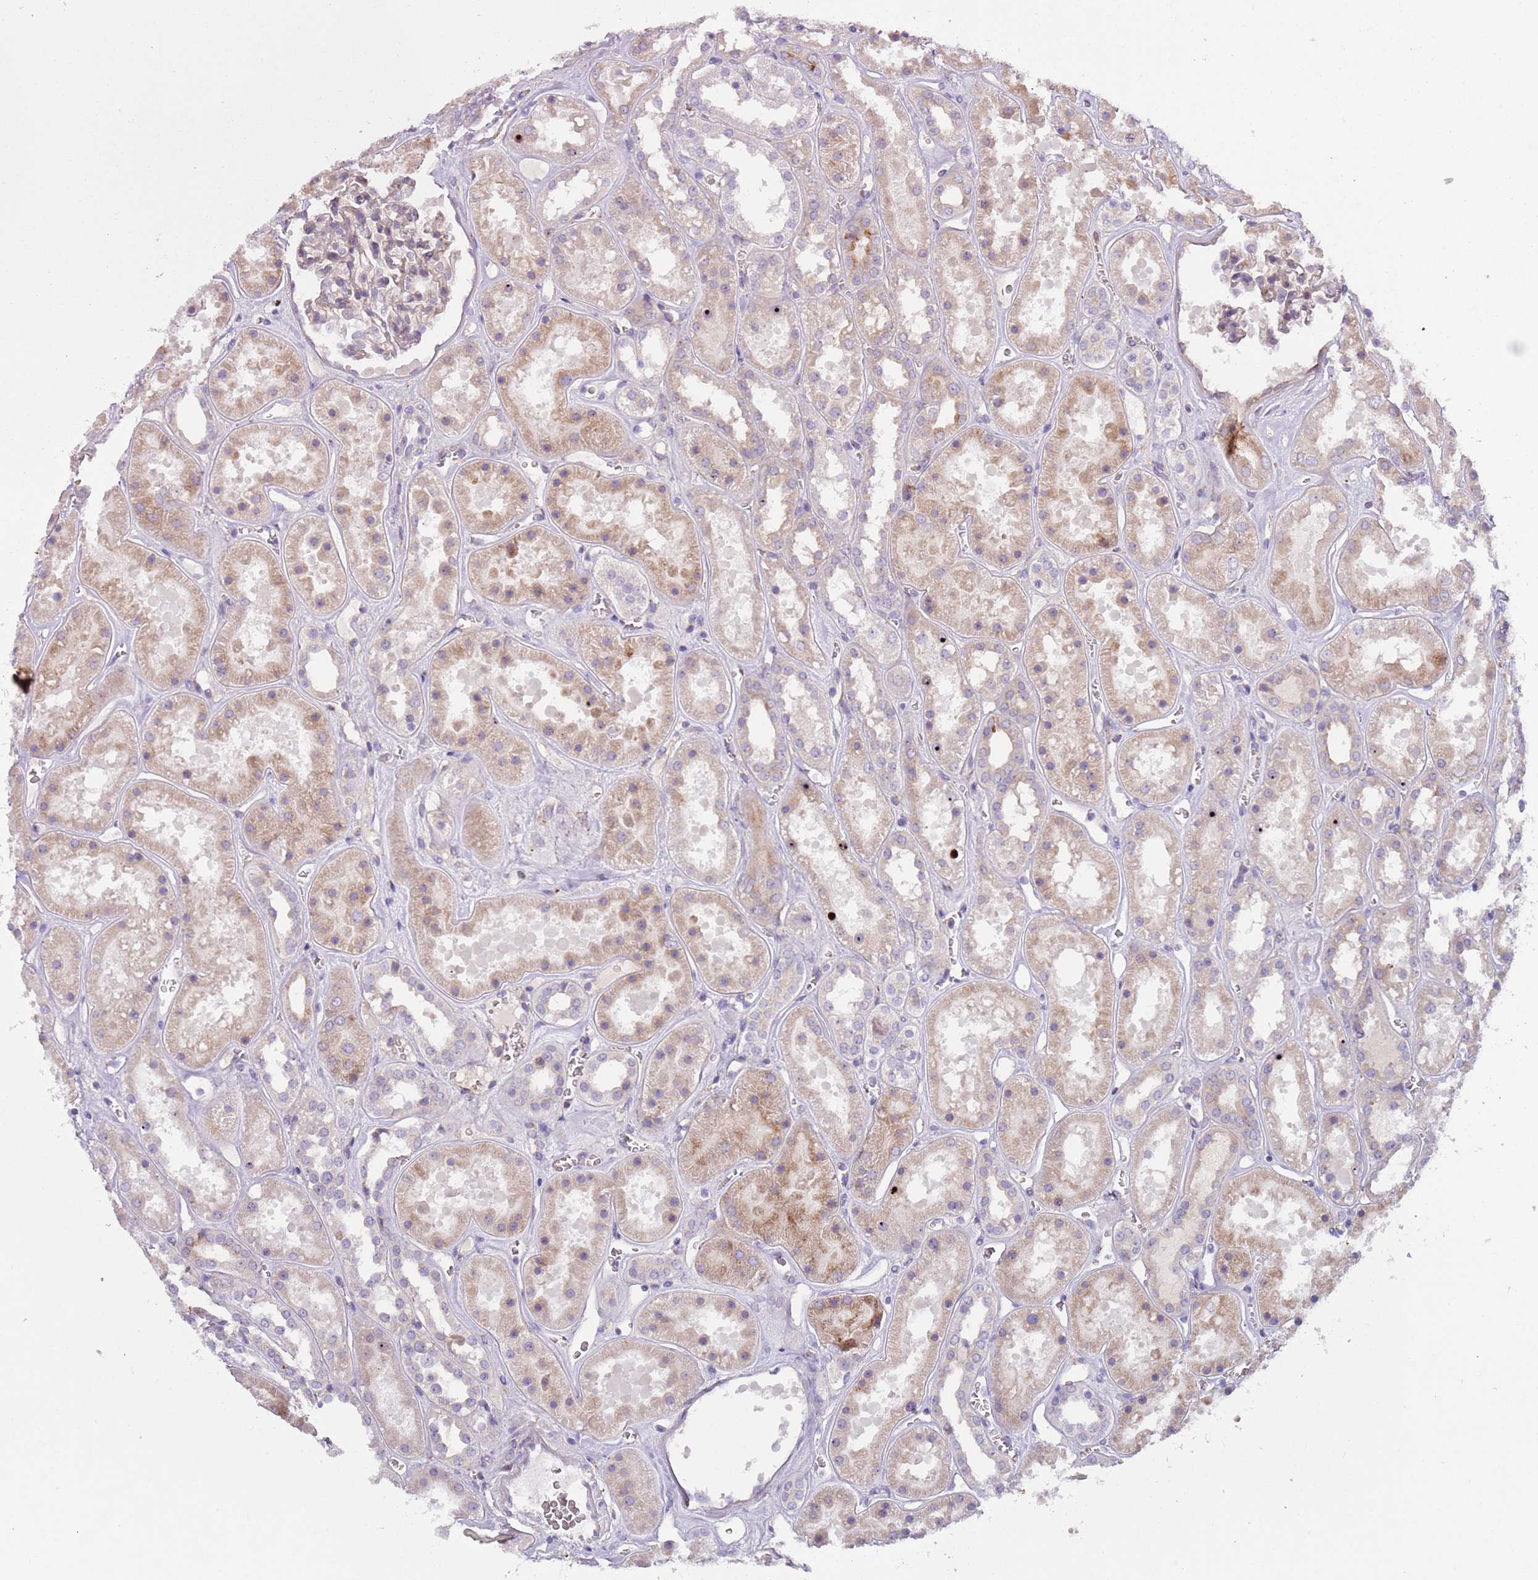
{"staining": {"intensity": "weak", "quantity": ">75%", "location": "cytoplasmic/membranous"}, "tissue": "kidney", "cell_type": "Cells in glomeruli", "image_type": "normal", "snomed": [{"axis": "morphology", "description": "Normal tissue, NOS"}, {"axis": "topography", "description": "Kidney"}], "caption": "The image exhibits staining of unremarkable kidney, revealing weak cytoplasmic/membranous protein staining (brown color) within cells in glomeruli. (DAB IHC, brown staining for protein, blue staining for nuclei).", "gene": "VWCE", "patient": {"sex": "female", "age": 41}}